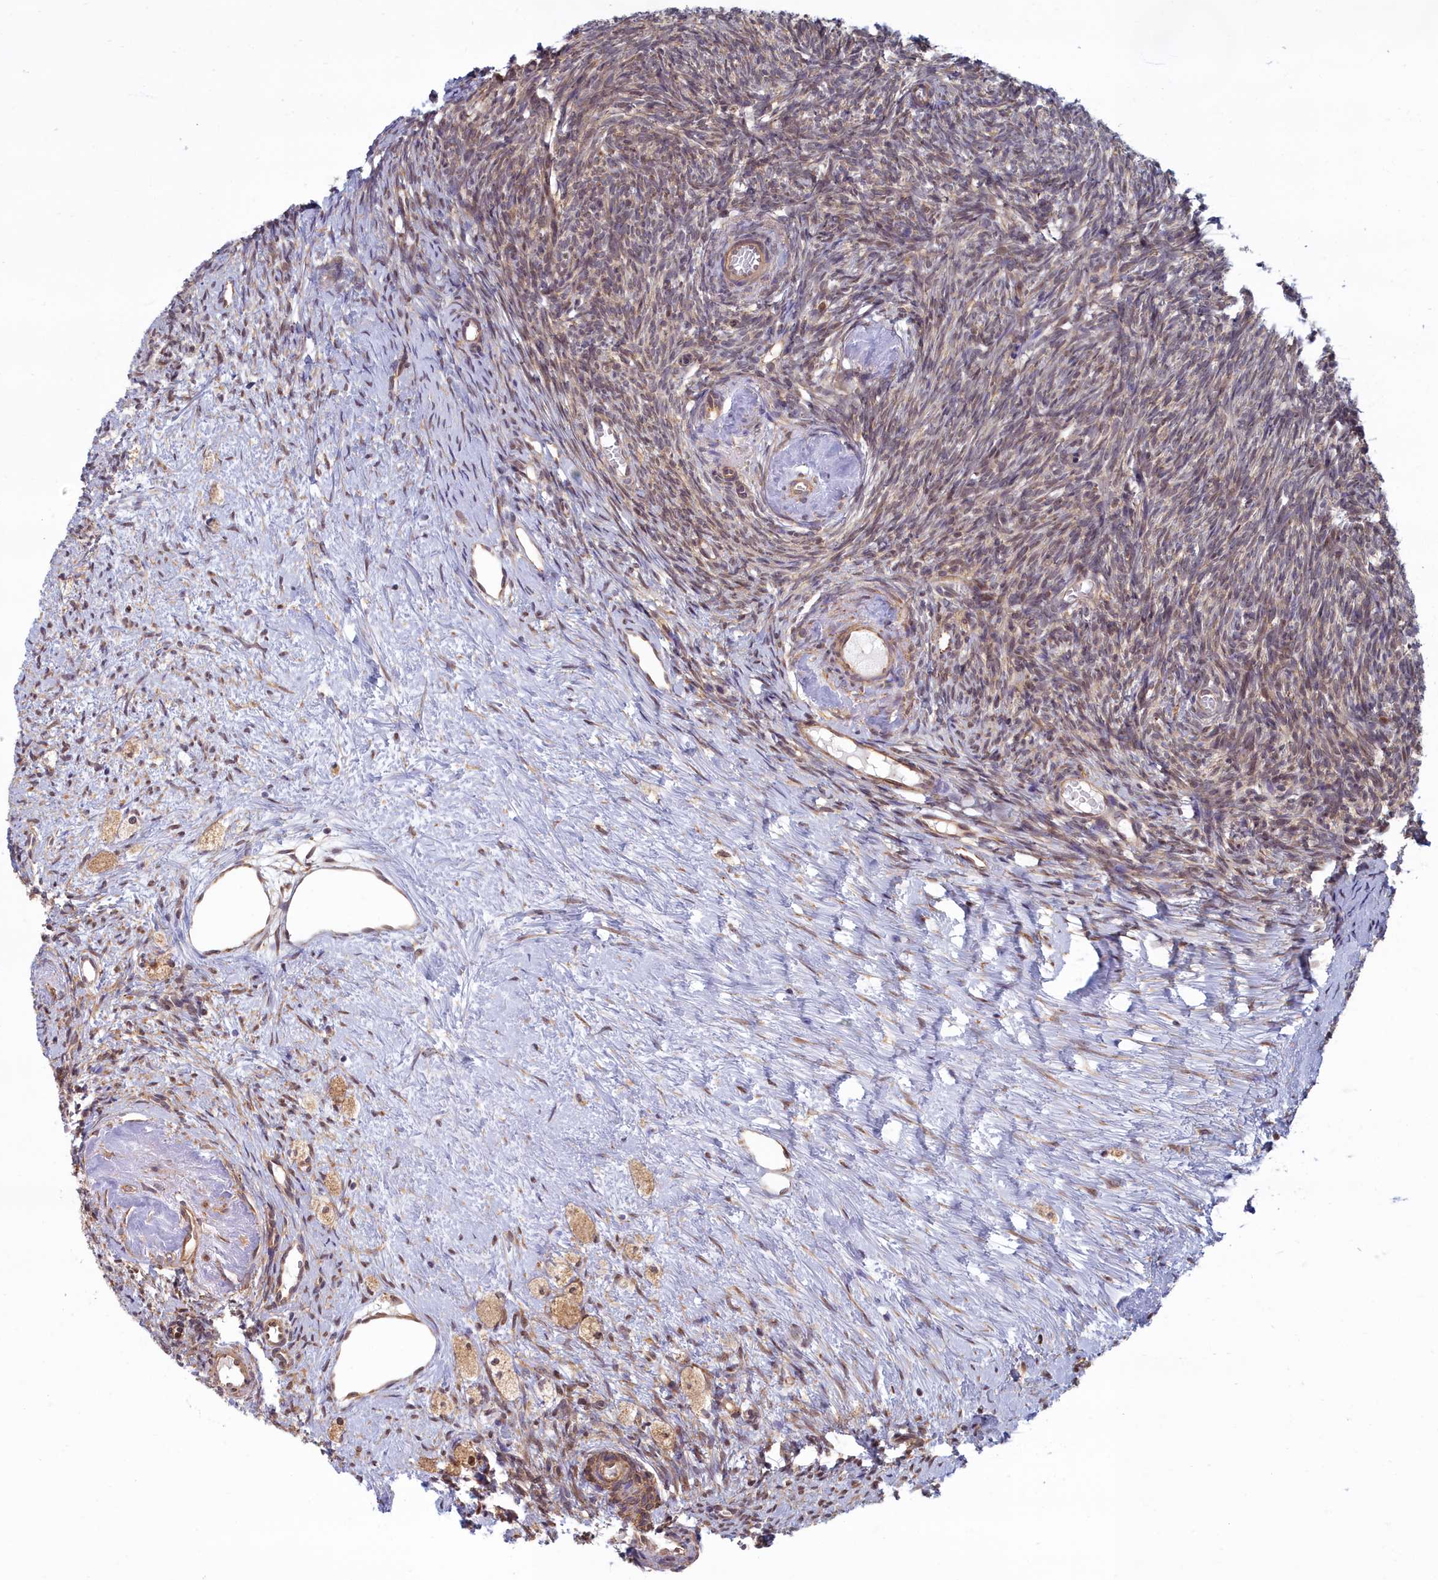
{"staining": {"intensity": "moderate", "quantity": "25%-75%", "location": "cytoplasmic/membranous,nuclear"}, "tissue": "ovary", "cell_type": "Ovarian stroma cells", "image_type": "normal", "snomed": [{"axis": "morphology", "description": "Normal tissue, NOS"}, {"axis": "topography", "description": "Ovary"}], "caption": "Protein staining exhibits moderate cytoplasmic/membranous,nuclear staining in approximately 25%-75% of ovarian stroma cells in benign ovary. (Stains: DAB in brown, nuclei in blue, Microscopy: brightfield microscopy at high magnification).", "gene": "MAK16", "patient": {"sex": "female", "age": 51}}